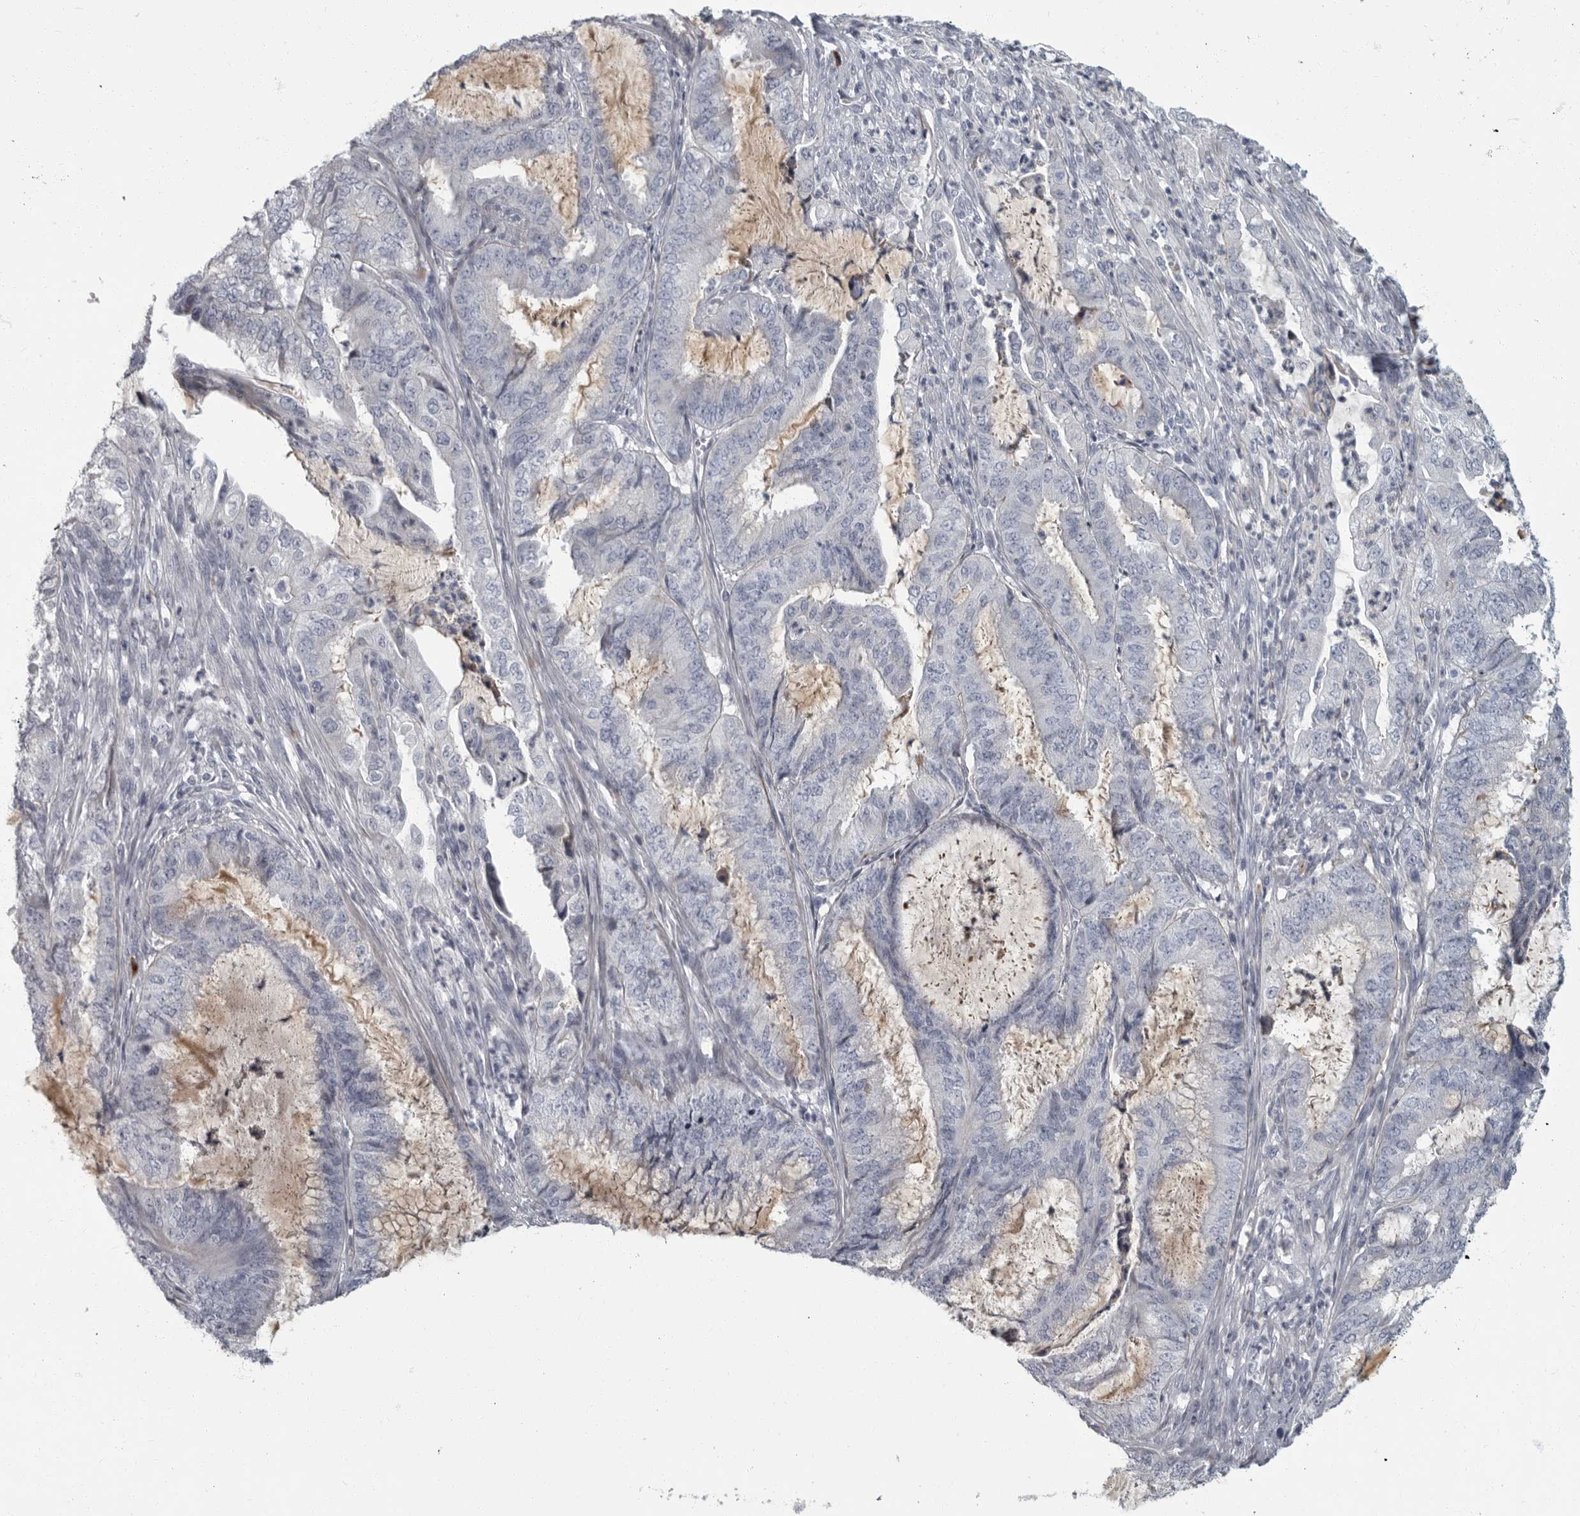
{"staining": {"intensity": "negative", "quantity": "none", "location": "none"}, "tissue": "endometrial cancer", "cell_type": "Tumor cells", "image_type": "cancer", "snomed": [{"axis": "morphology", "description": "Adenocarcinoma, NOS"}, {"axis": "topography", "description": "Endometrium"}], "caption": "A high-resolution micrograph shows immunohistochemistry staining of endometrial cancer, which displays no significant staining in tumor cells.", "gene": "SLC25A39", "patient": {"sex": "female", "age": 49}}